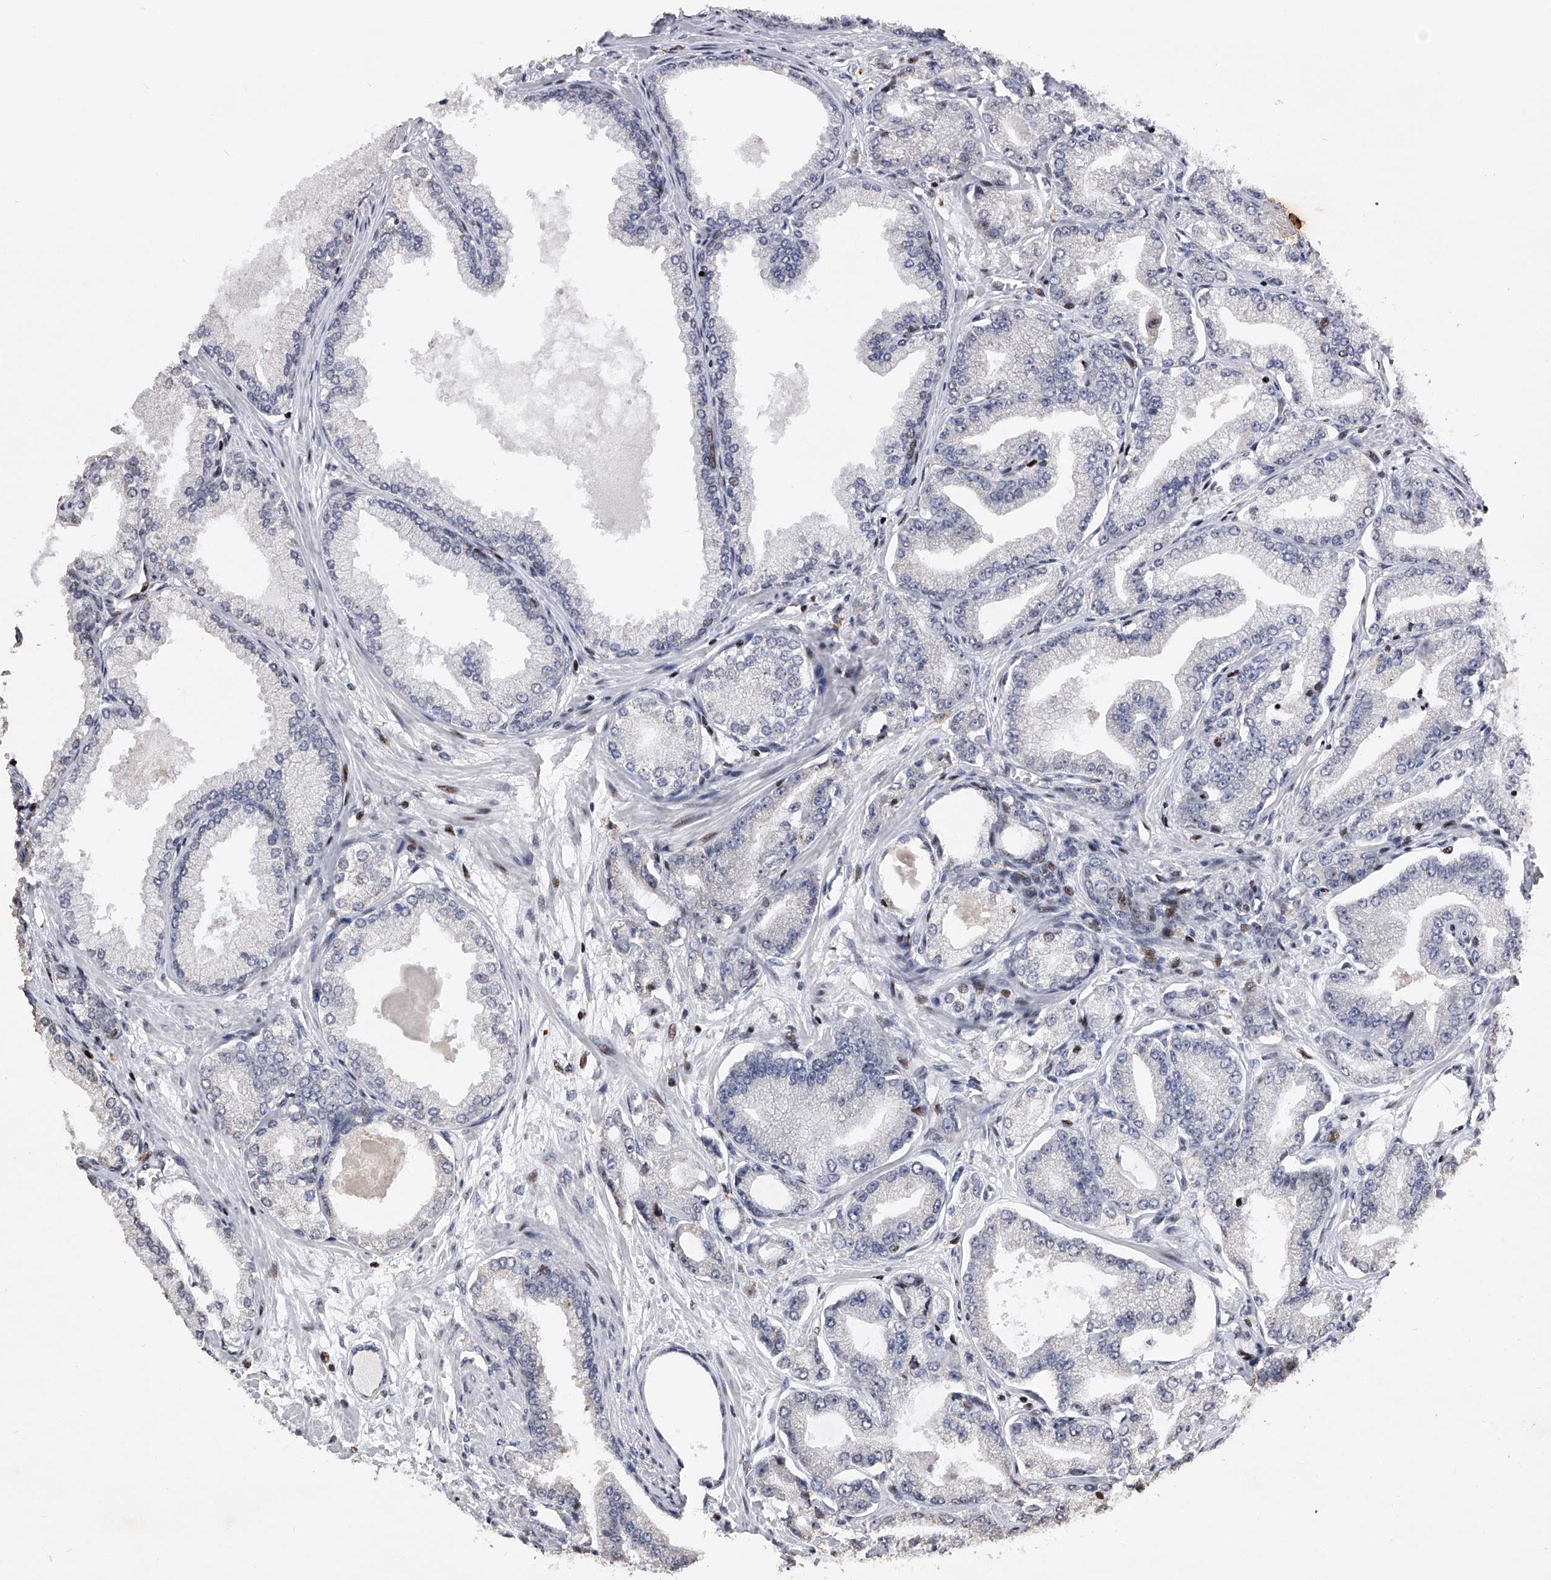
{"staining": {"intensity": "negative", "quantity": "none", "location": "none"}, "tissue": "prostate cancer", "cell_type": "Tumor cells", "image_type": "cancer", "snomed": [{"axis": "morphology", "description": "Adenocarcinoma, Low grade"}, {"axis": "topography", "description": "Prostate"}], "caption": "IHC micrograph of neoplastic tissue: prostate adenocarcinoma (low-grade) stained with DAB reveals no significant protein staining in tumor cells.", "gene": "RWDD2A", "patient": {"sex": "male", "age": 63}}